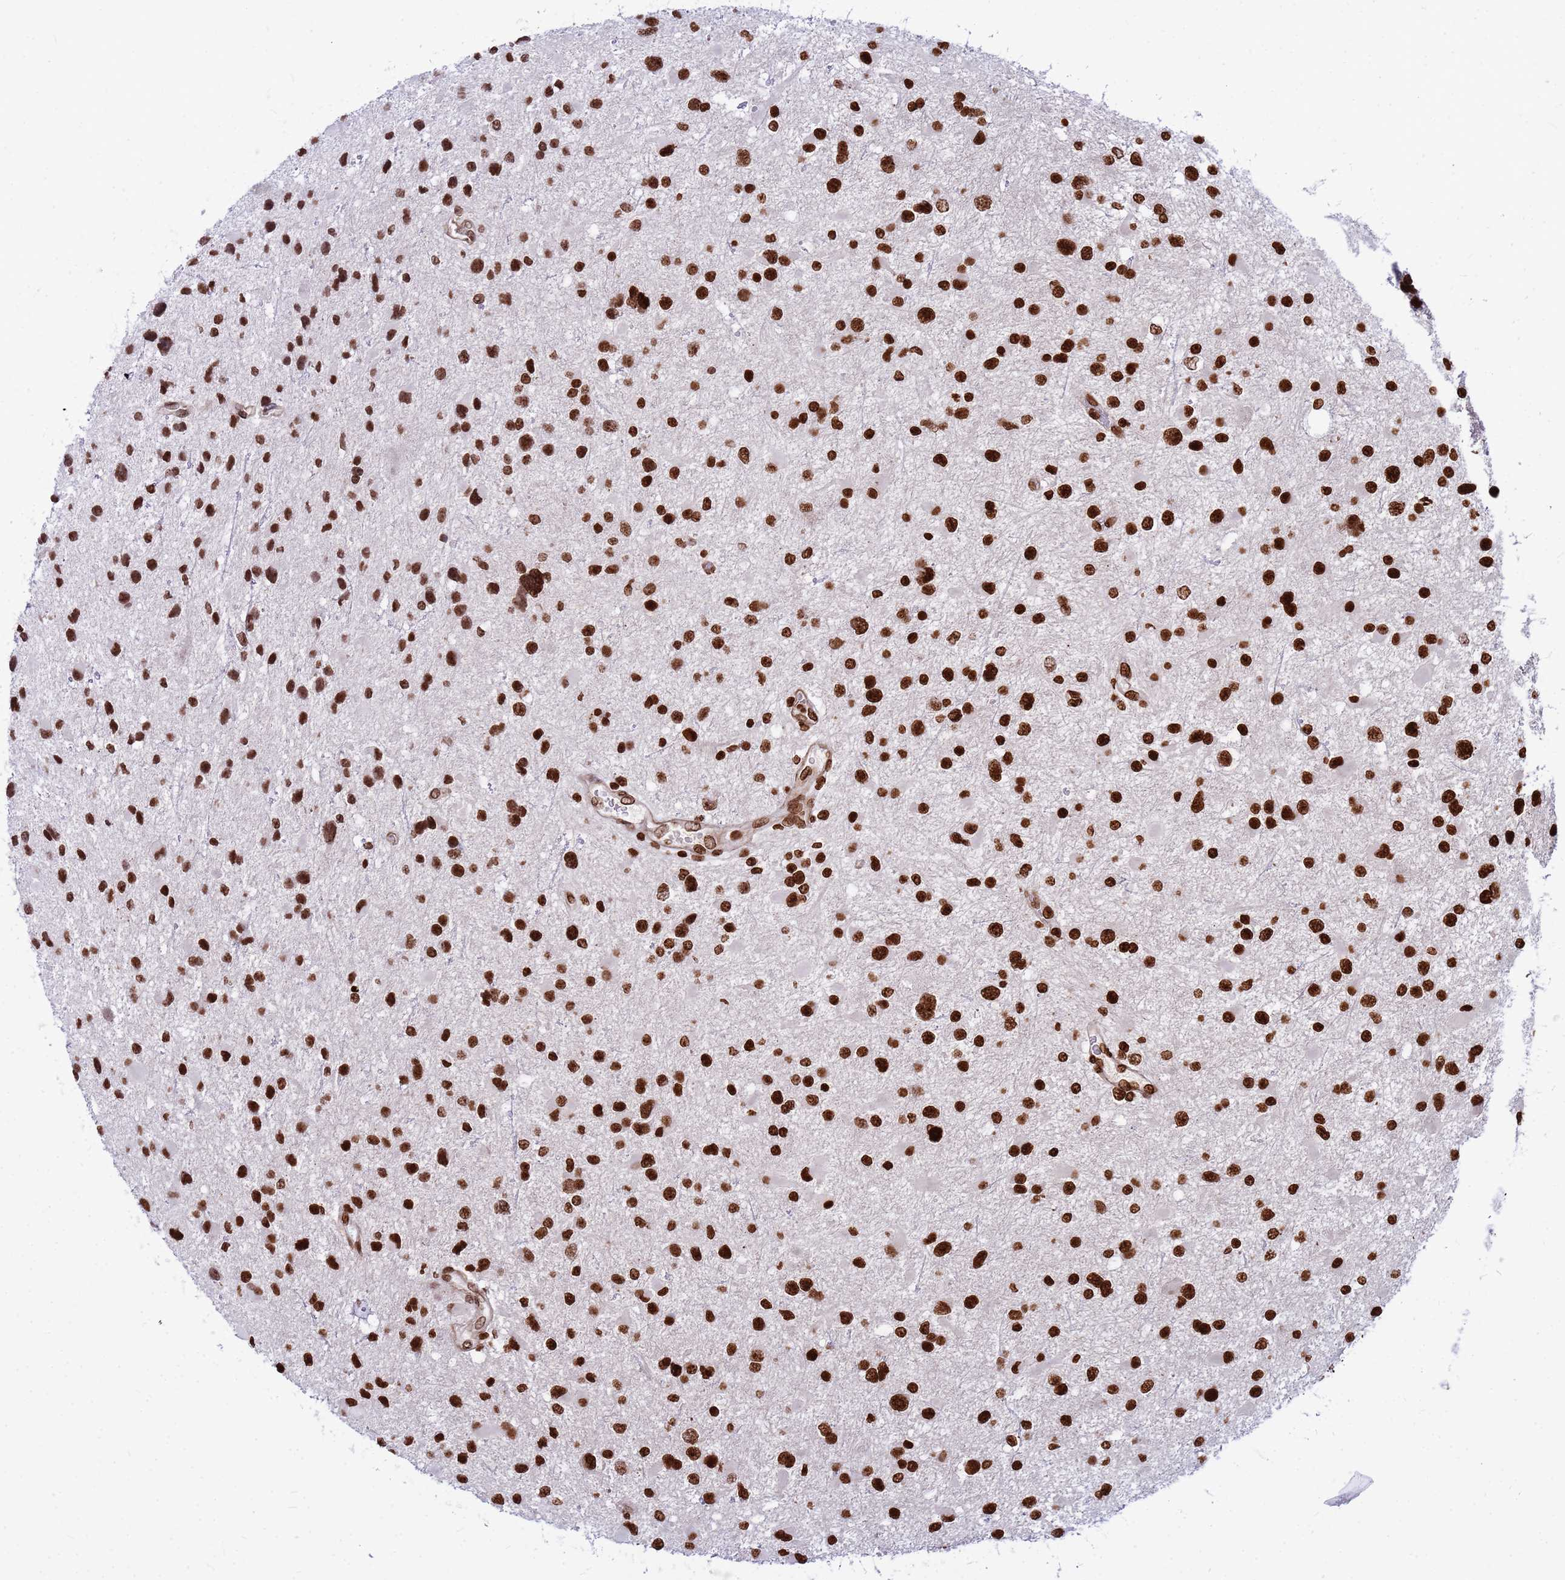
{"staining": {"intensity": "strong", "quantity": ">75%", "location": "nuclear"}, "tissue": "glioma", "cell_type": "Tumor cells", "image_type": "cancer", "snomed": [{"axis": "morphology", "description": "Glioma, malignant, Low grade"}, {"axis": "topography", "description": "Brain"}], "caption": "This histopathology image reveals immunohistochemistry (IHC) staining of glioma, with high strong nuclear expression in about >75% of tumor cells.", "gene": "ORM1", "patient": {"sex": "female", "age": 32}}